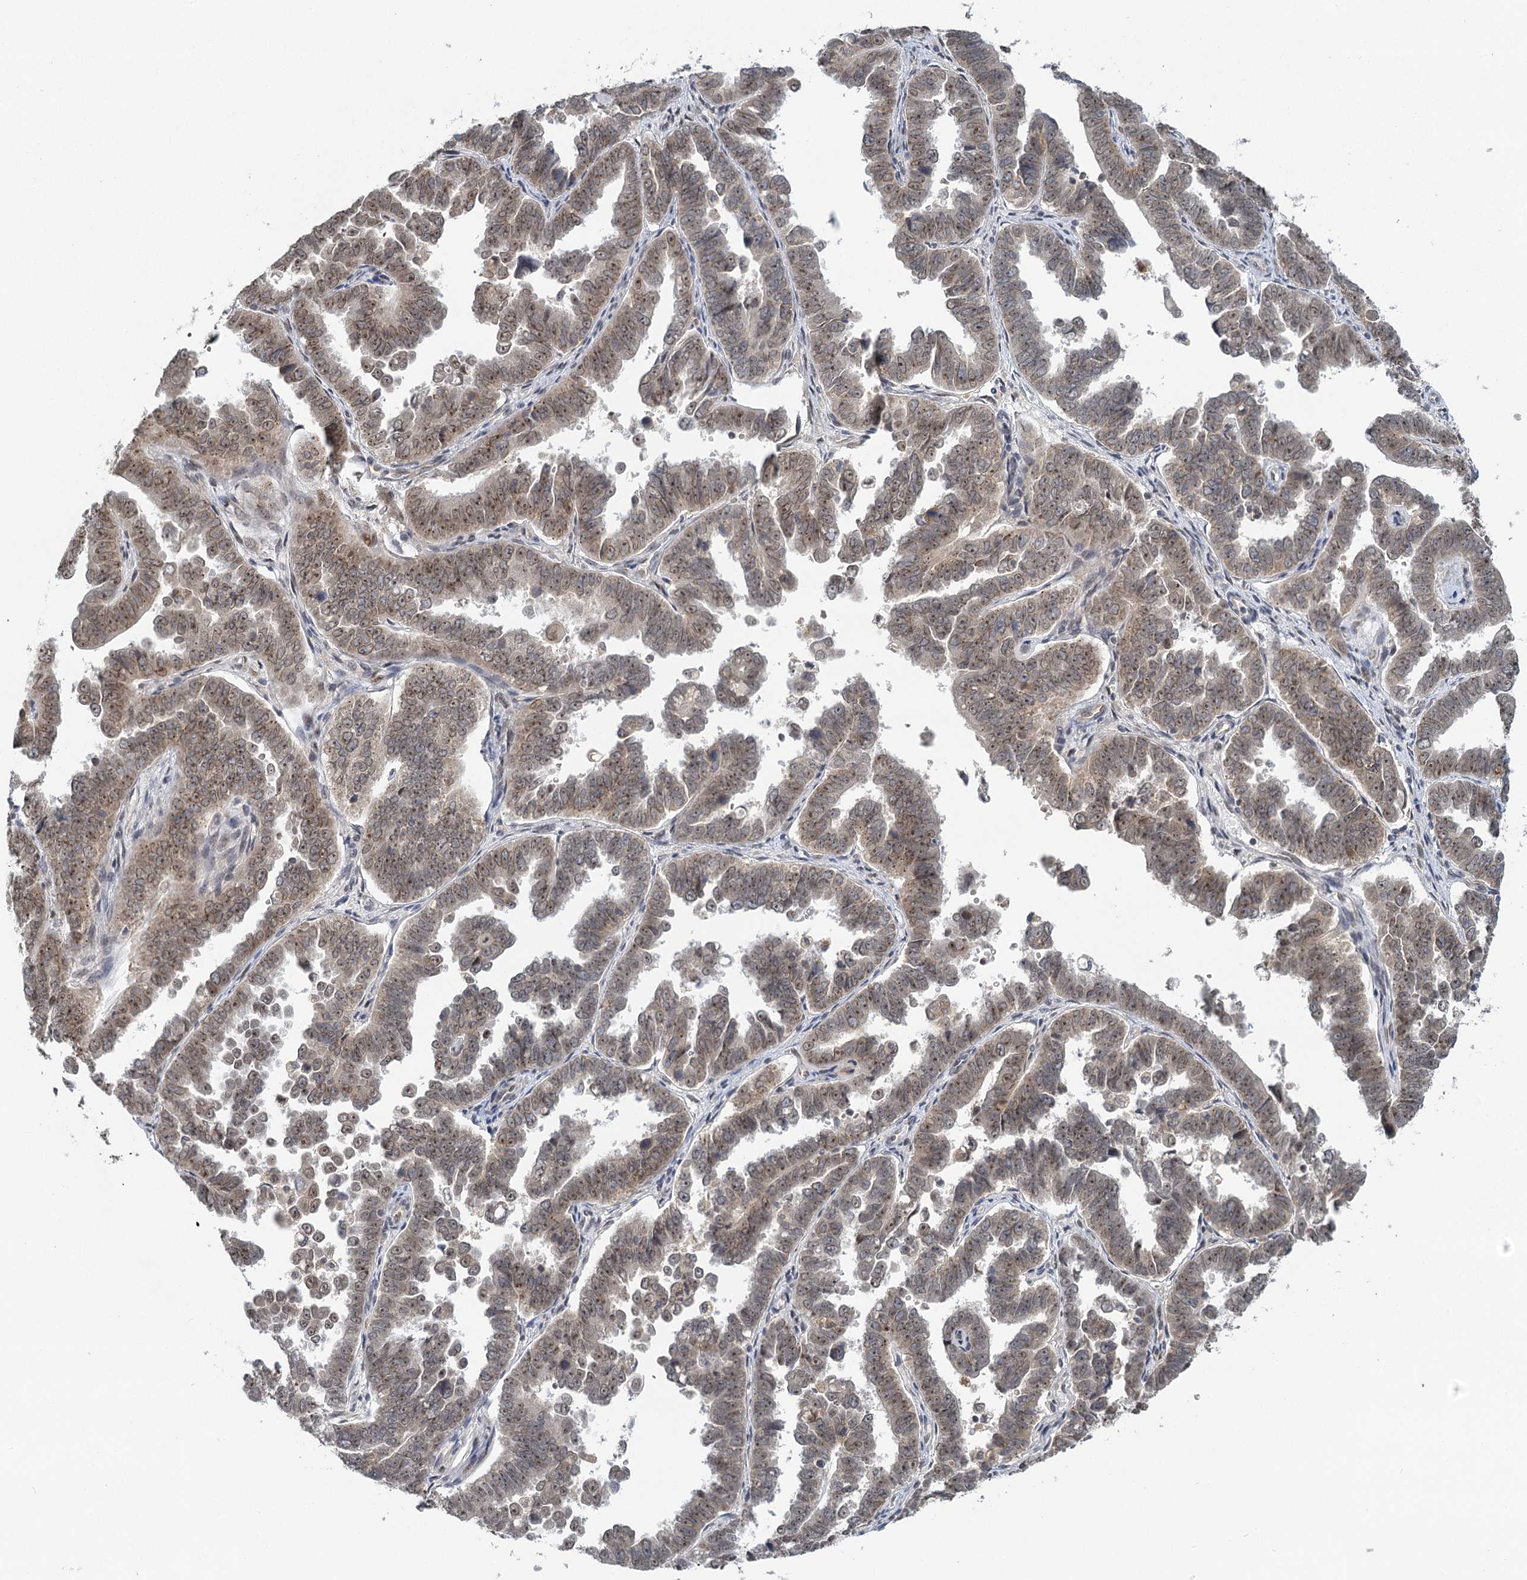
{"staining": {"intensity": "weak", "quantity": "25%-75%", "location": "nuclear"}, "tissue": "endometrial cancer", "cell_type": "Tumor cells", "image_type": "cancer", "snomed": [{"axis": "morphology", "description": "Adenocarcinoma, NOS"}, {"axis": "topography", "description": "Endometrium"}], "caption": "An image of adenocarcinoma (endometrial) stained for a protein exhibits weak nuclear brown staining in tumor cells. The protein of interest is shown in brown color, while the nuclei are stained blue.", "gene": "TREX1", "patient": {"sex": "female", "age": 75}}